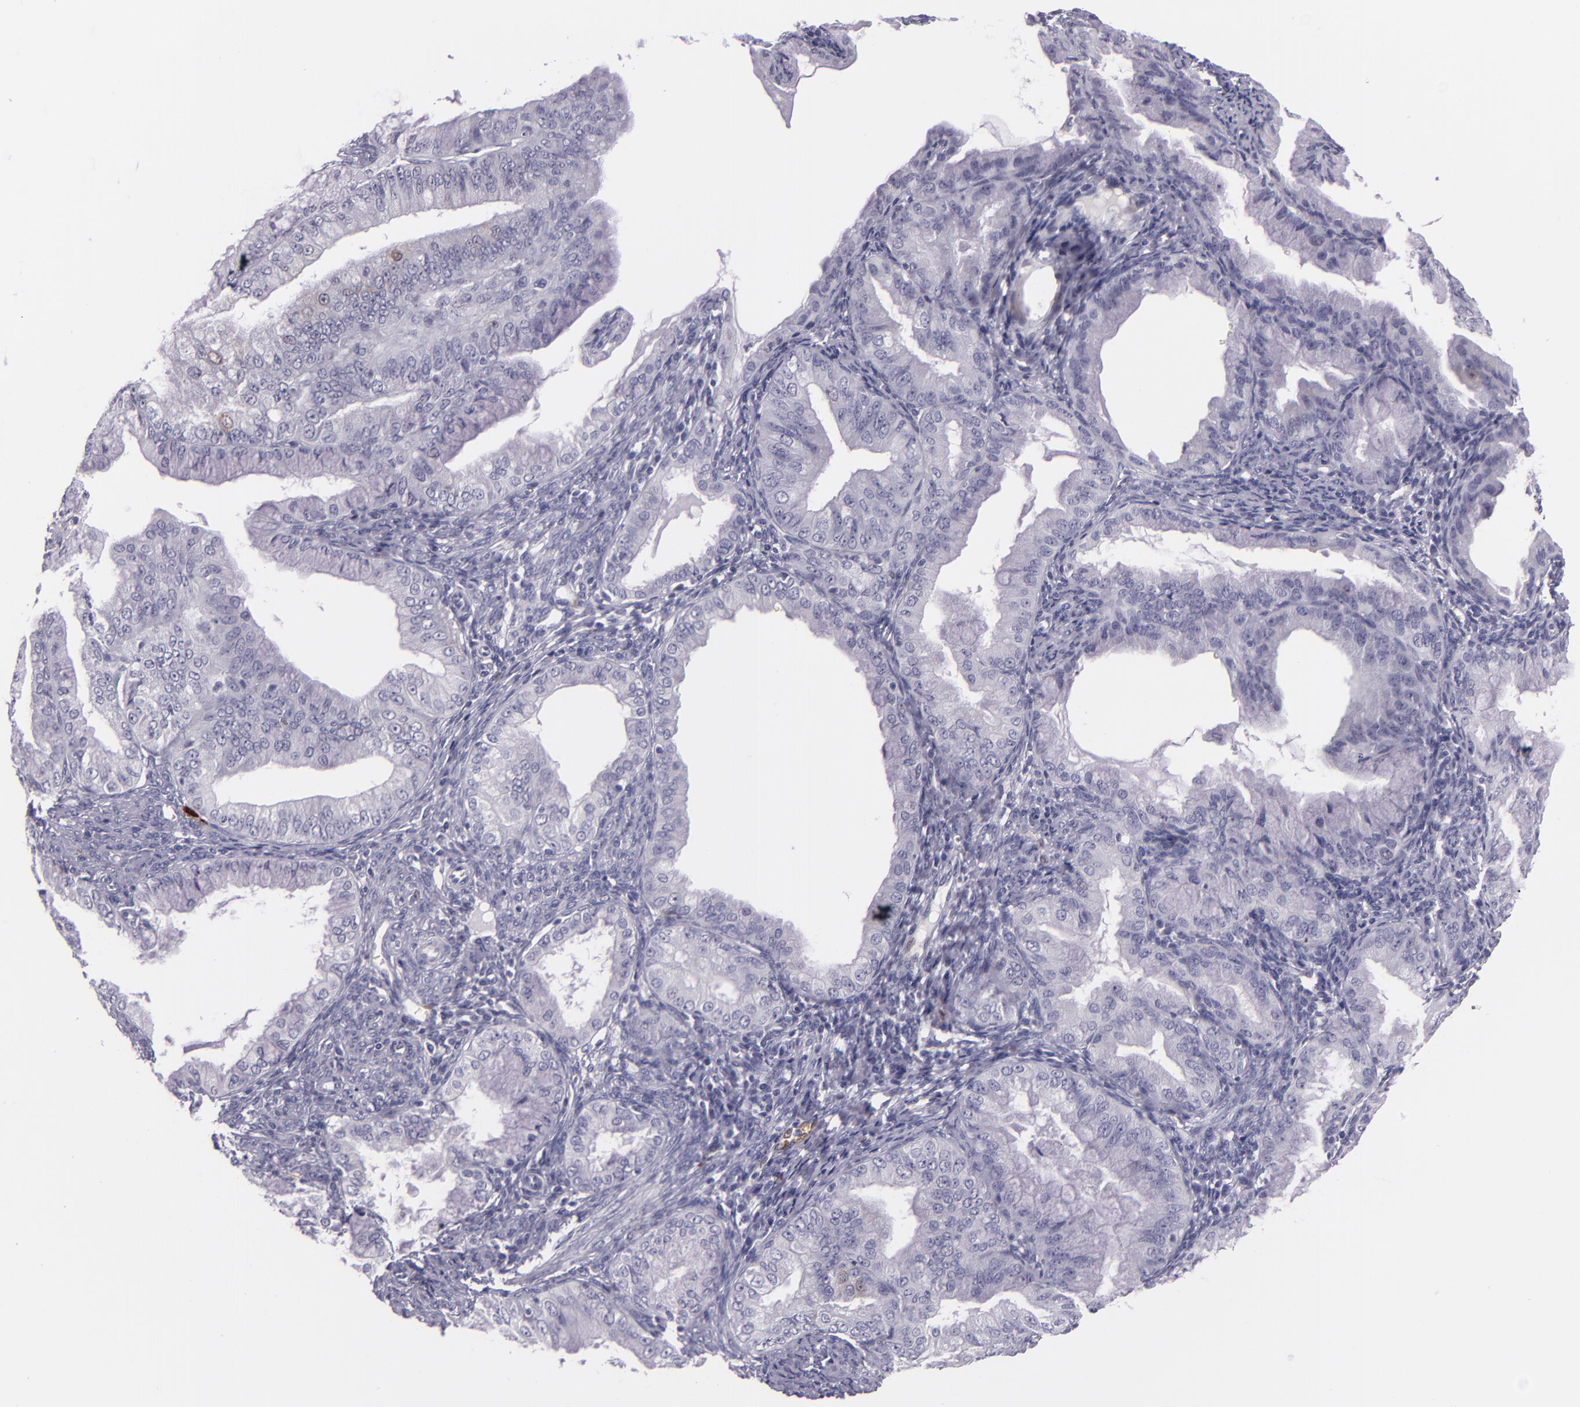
{"staining": {"intensity": "negative", "quantity": "none", "location": "none"}, "tissue": "endometrial cancer", "cell_type": "Tumor cells", "image_type": "cancer", "snomed": [{"axis": "morphology", "description": "Adenocarcinoma, NOS"}, {"axis": "topography", "description": "Endometrium"}], "caption": "A high-resolution histopathology image shows immunohistochemistry staining of endometrial cancer (adenocarcinoma), which exhibits no significant staining in tumor cells.", "gene": "MT1A", "patient": {"sex": "female", "age": 76}}